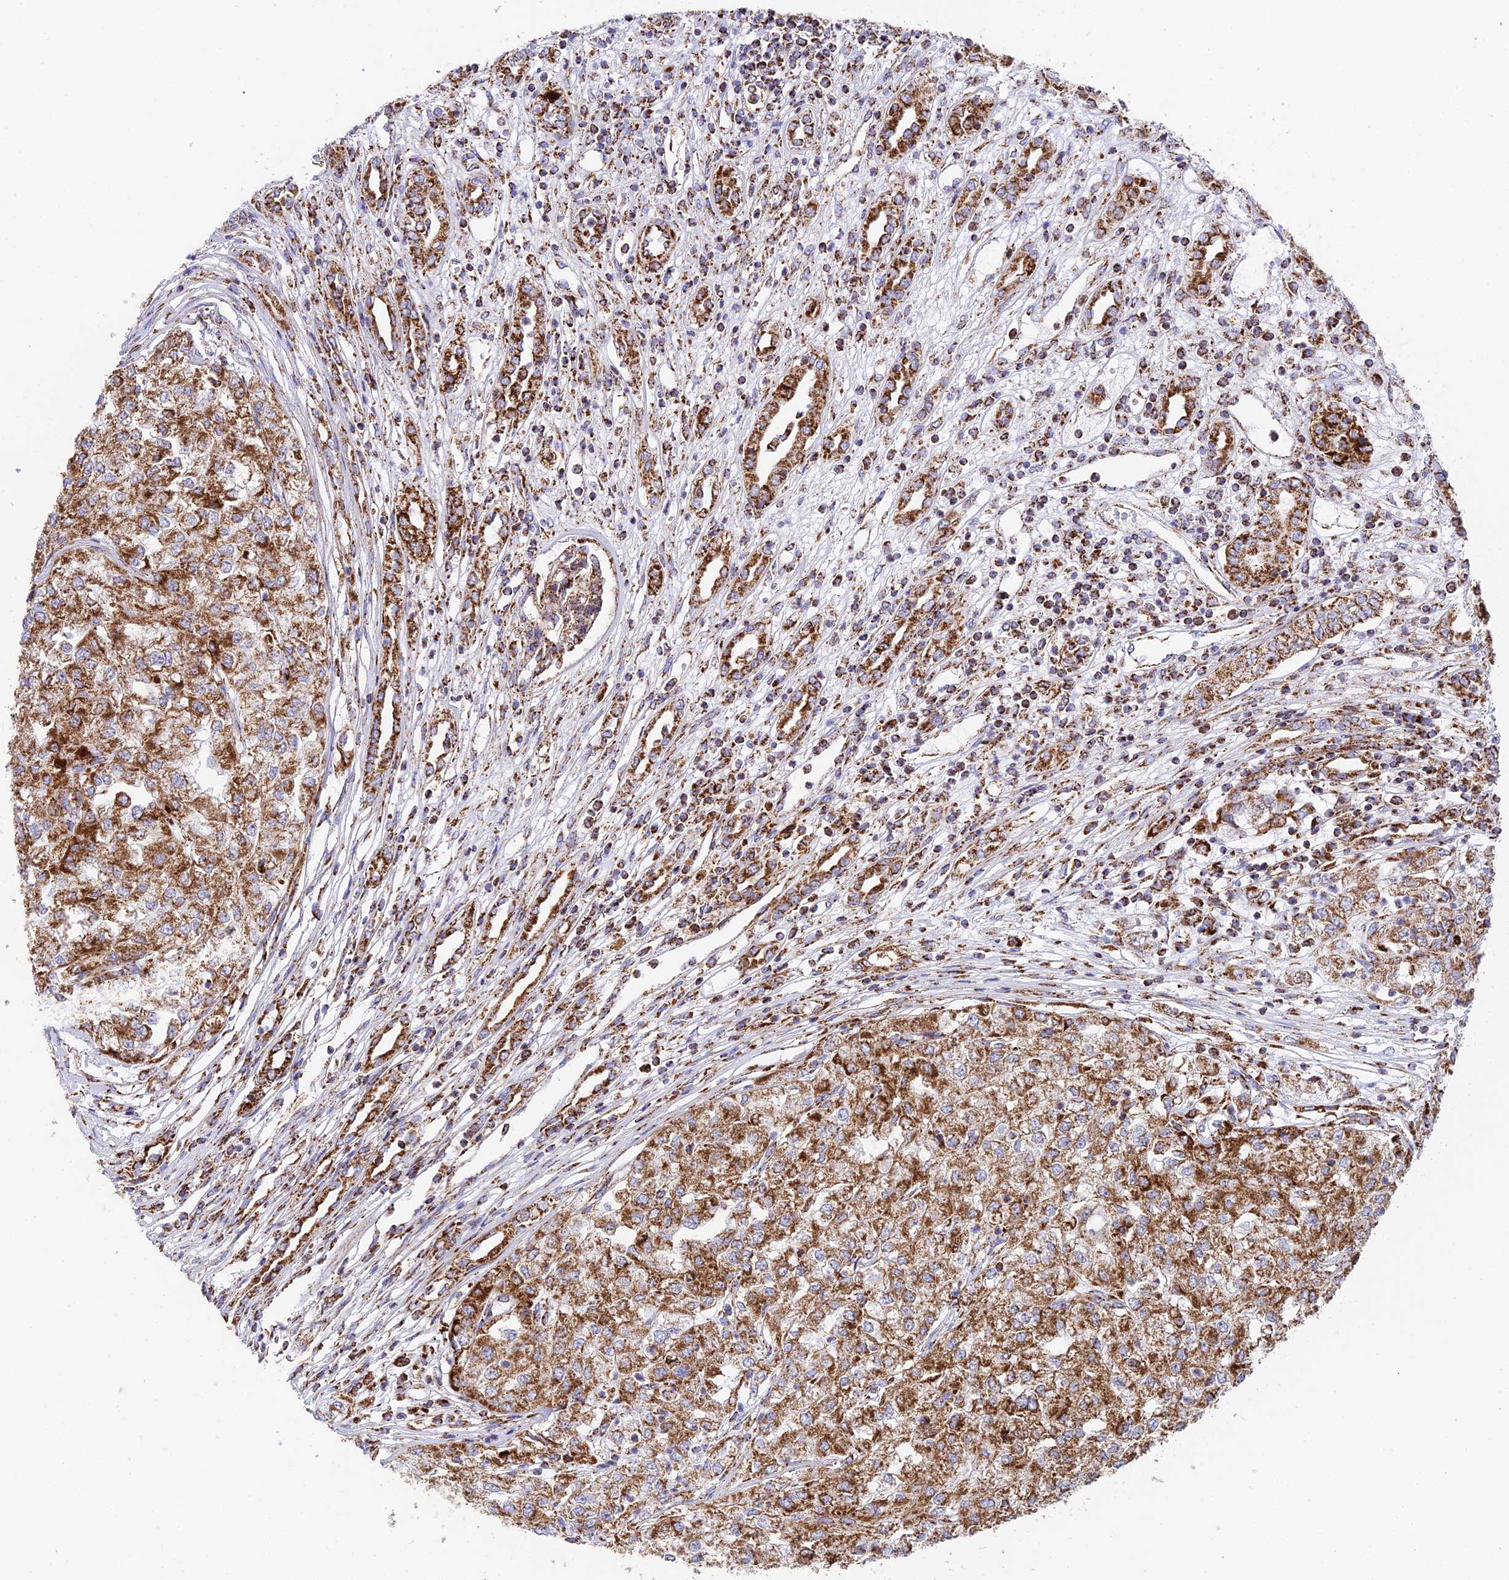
{"staining": {"intensity": "moderate", "quantity": ">75%", "location": "cytoplasmic/membranous"}, "tissue": "renal cancer", "cell_type": "Tumor cells", "image_type": "cancer", "snomed": [{"axis": "morphology", "description": "Adenocarcinoma, NOS"}, {"axis": "topography", "description": "Kidney"}], "caption": "Renal adenocarcinoma stained with DAB immunohistochemistry shows medium levels of moderate cytoplasmic/membranous positivity in about >75% of tumor cells. The staining was performed using DAB to visualize the protein expression in brown, while the nuclei were stained in blue with hematoxylin (Magnification: 20x).", "gene": "CHCHD3", "patient": {"sex": "female", "age": 54}}